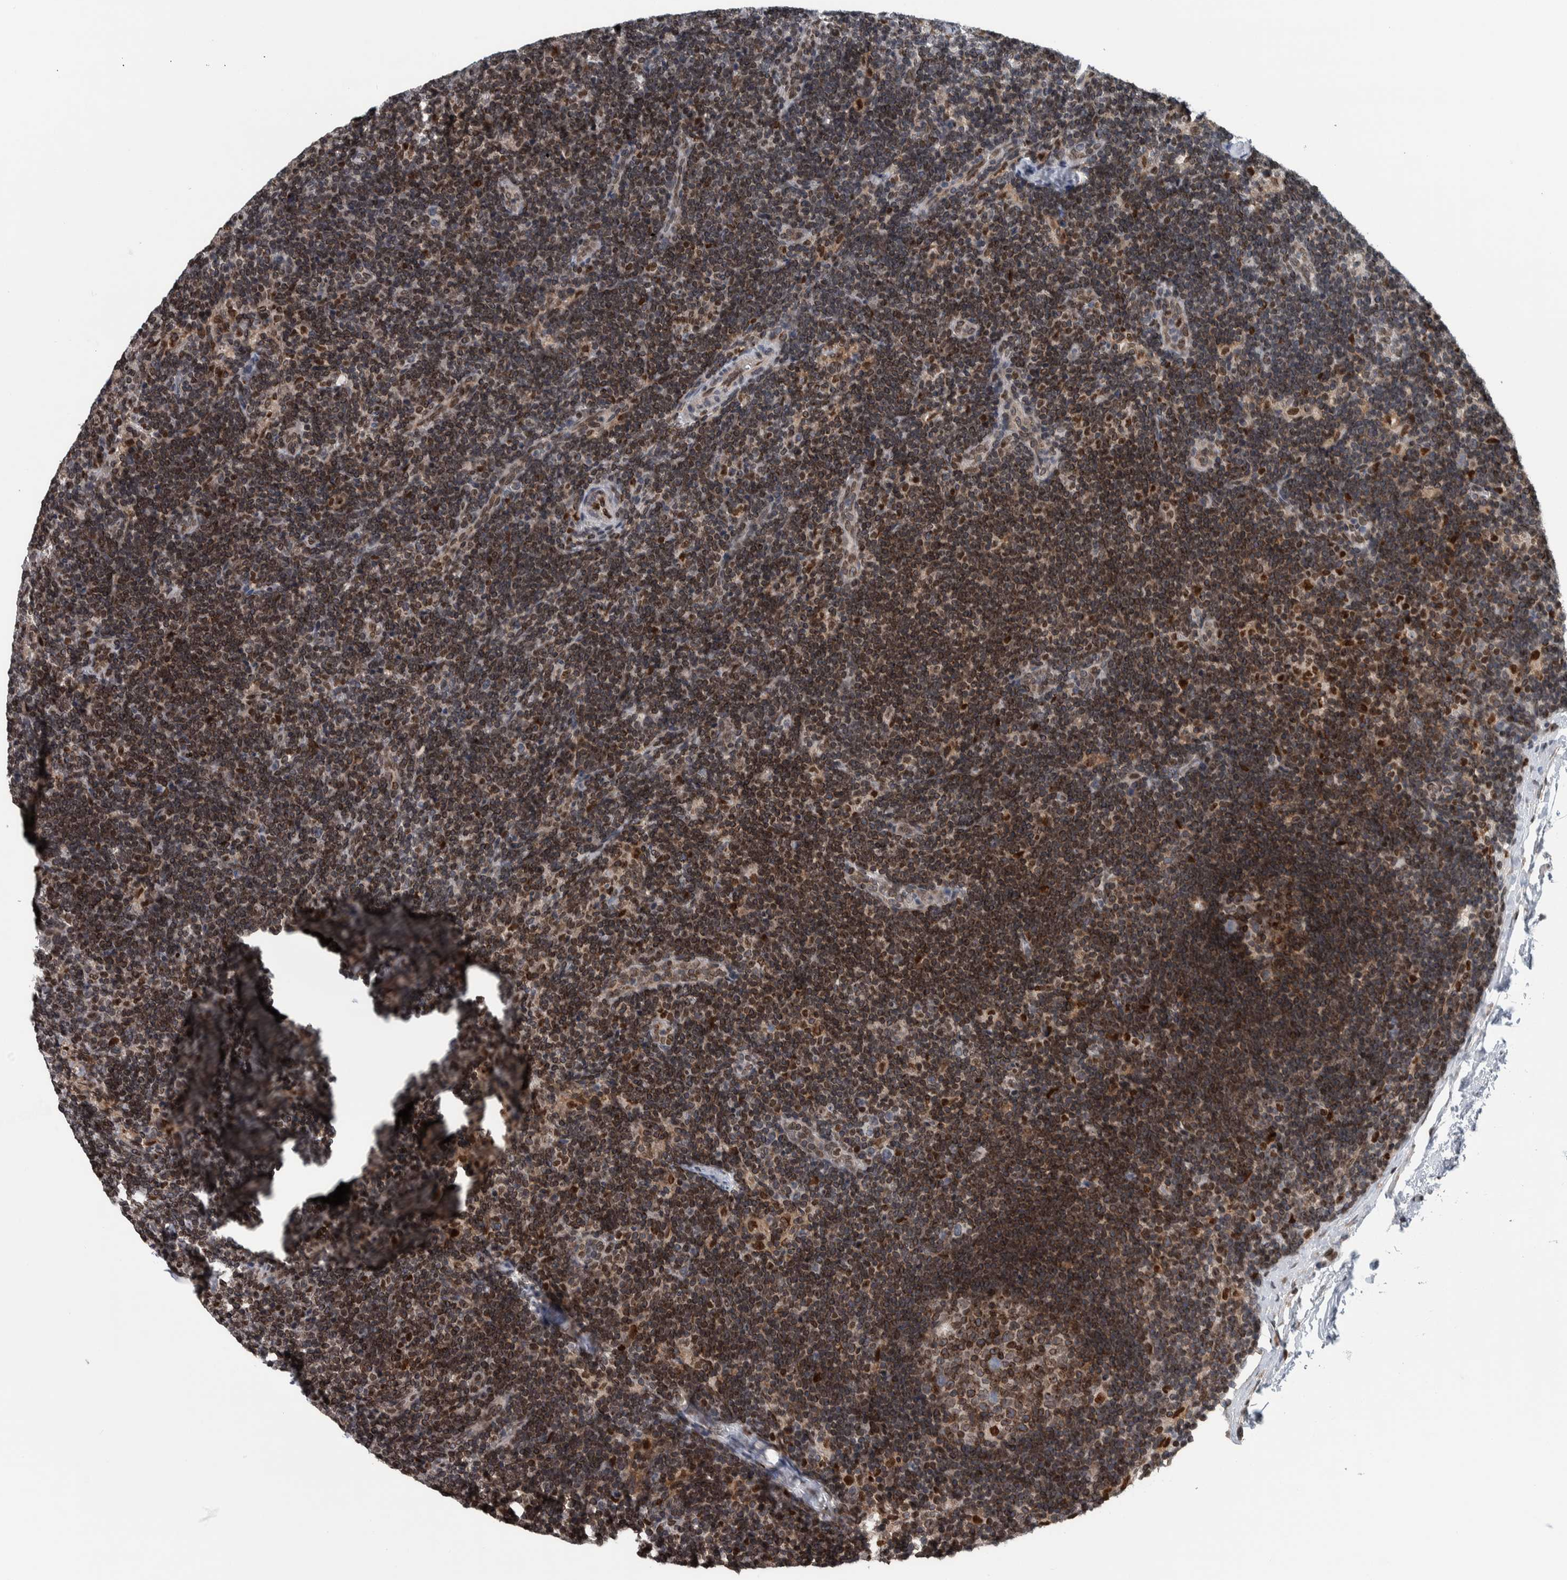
{"staining": {"intensity": "moderate", "quantity": "25%-75%", "location": "cytoplasmic/membranous,nuclear"}, "tissue": "lymph node", "cell_type": "Germinal center cells", "image_type": "normal", "snomed": [{"axis": "morphology", "description": "Normal tissue, NOS"}, {"axis": "topography", "description": "Lymph node"}], "caption": "IHC of benign lymph node shows medium levels of moderate cytoplasmic/membranous,nuclear expression in about 25%-75% of germinal center cells. (DAB = brown stain, brightfield microscopy at high magnification).", "gene": "FAM135B", "patient": {"sex": "female", "age": 22}}